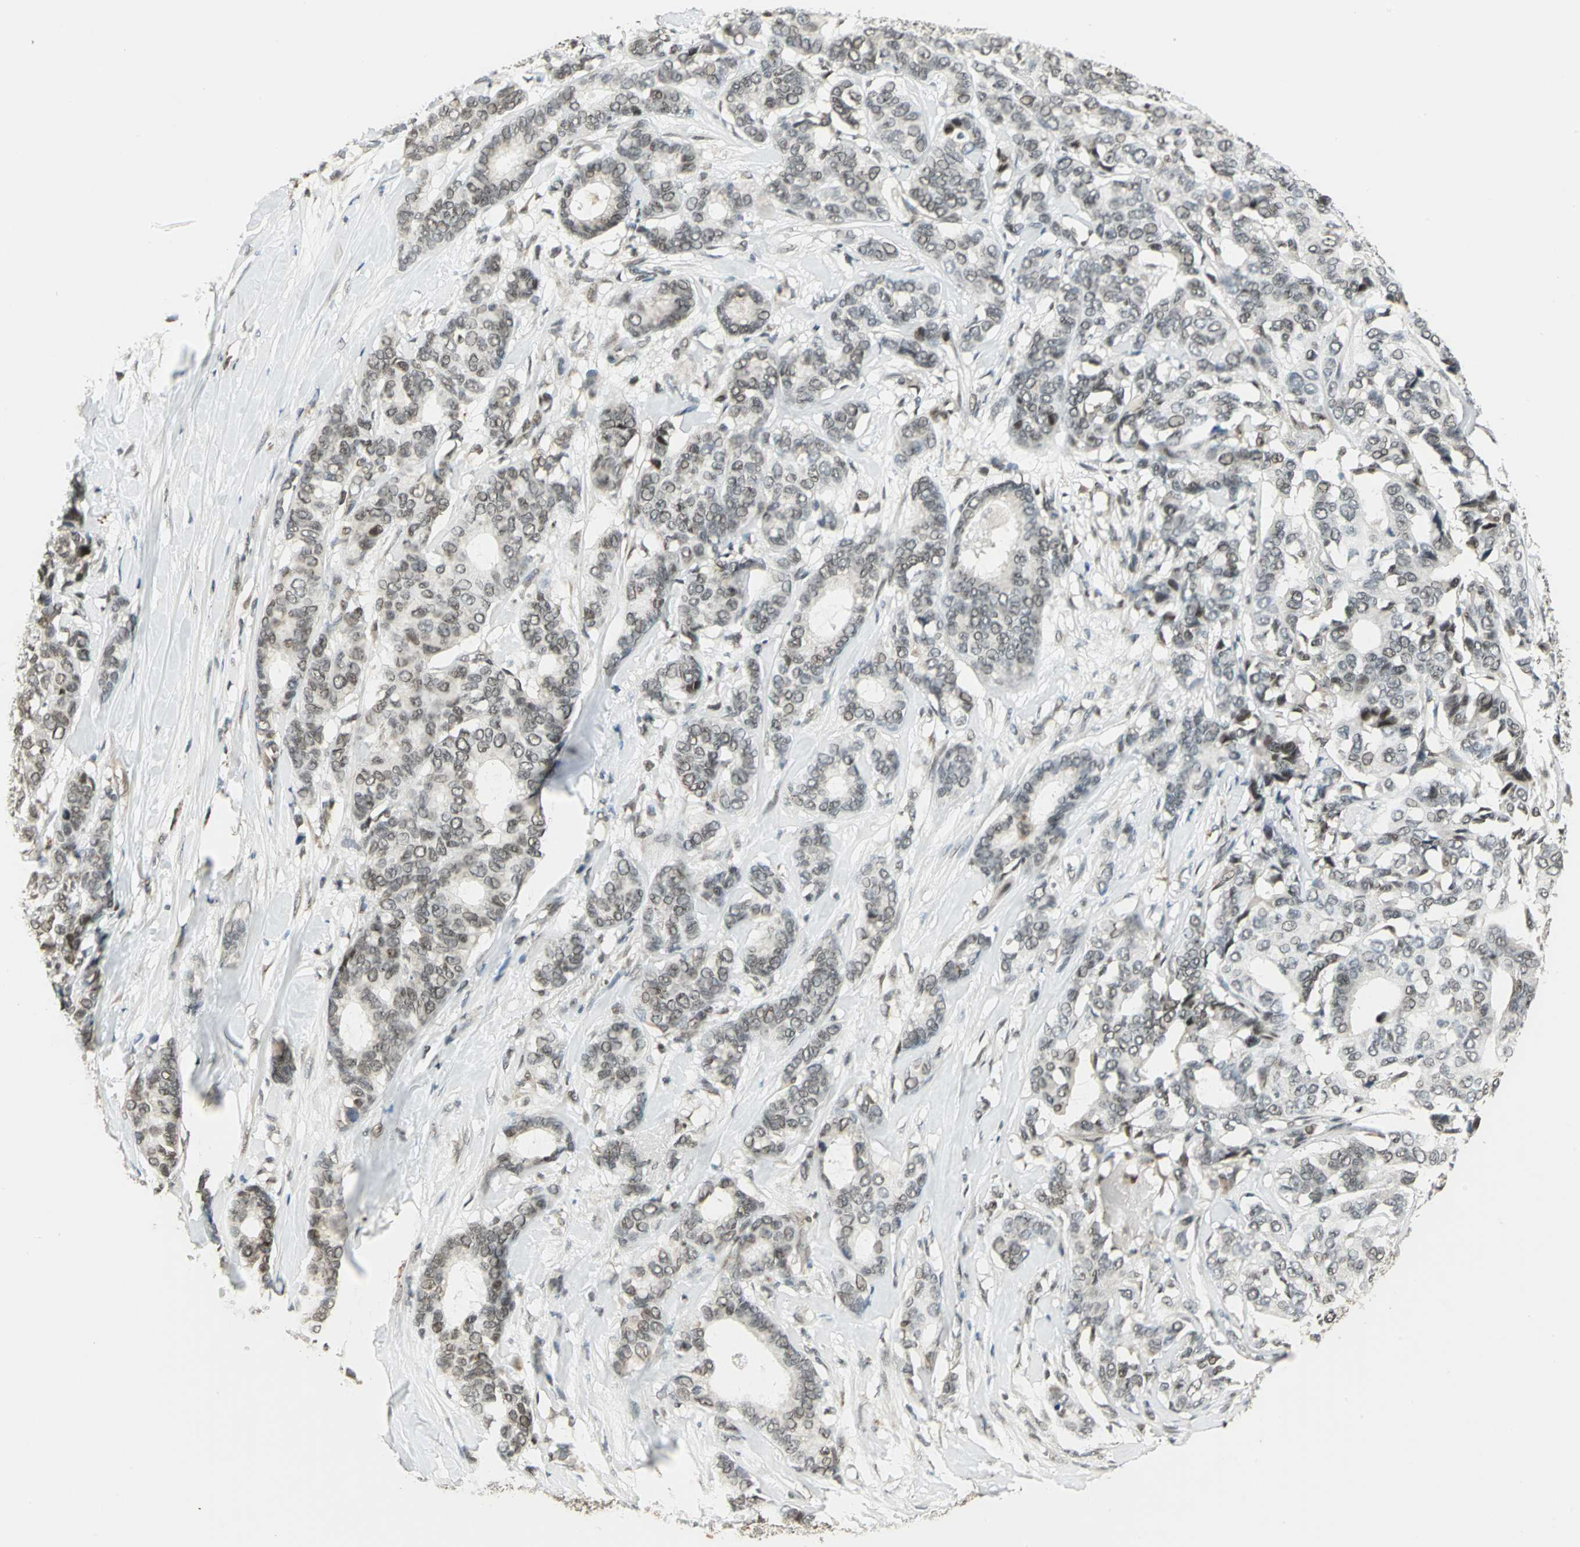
{"staining": {"intensity": "weak", "quantity": "25%-75%", "location": "nuclear"}, "tissue": "breast cancer", "cell_type": "Tumor cells", "image_type": "cancer", "snomed": [{"axis": "morphology", "description": "Duct carcinoma"}, {"axis": "topography", "description": "Breast"}], "caption": "Weak nuclear positivity is appreciated in about 25%-75% of tumor cells in breast cancer (infiltrating ductal carcinoma).", "gene": "RAD17", "patient": {"sex": "female", "age": 87}}